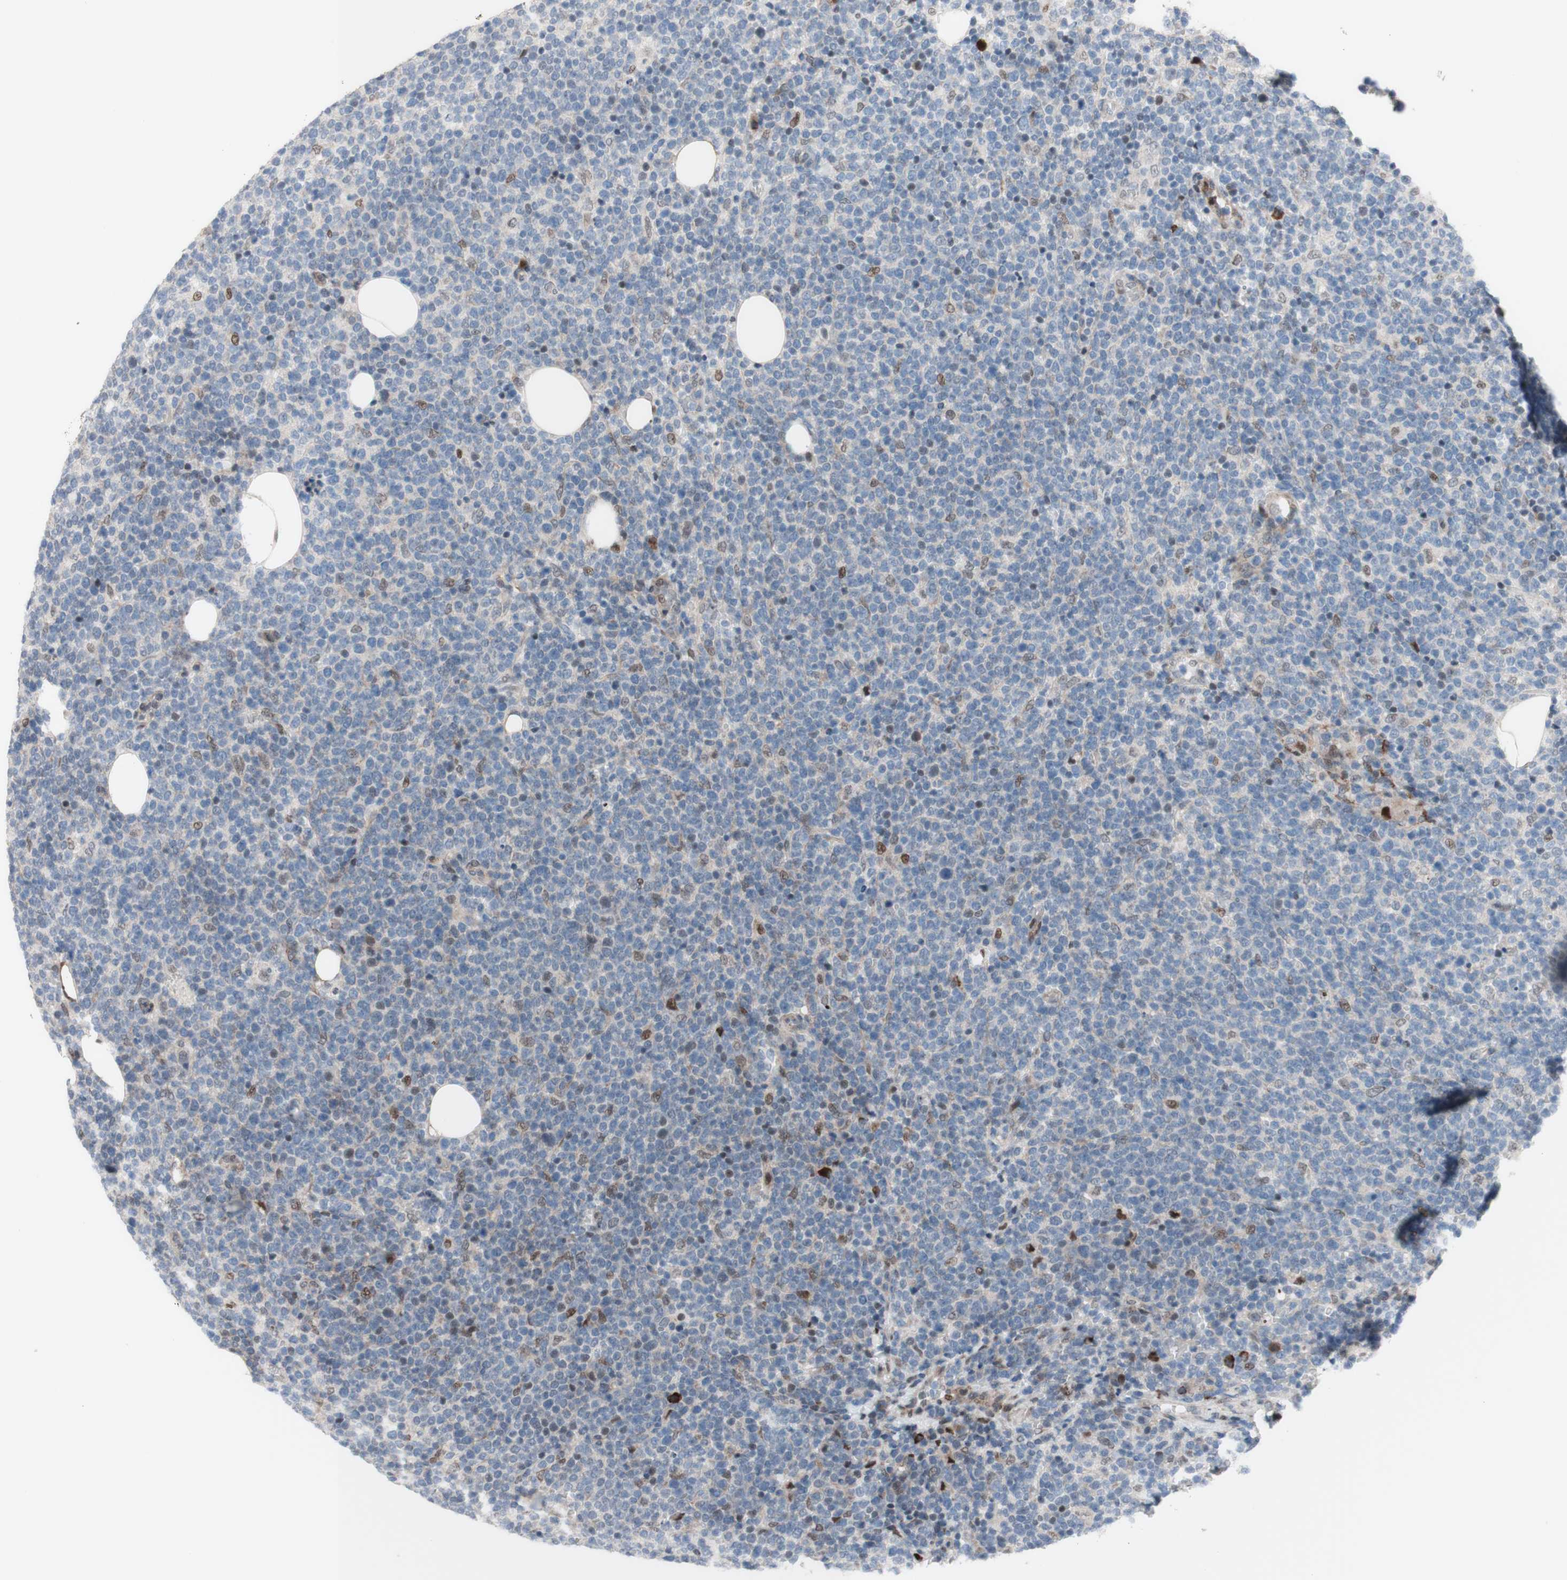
{"staining": {"intensity": "weak", "quantity": "<25%", "location": "nuclear"}, "tissue": "lymphoma", "cell_type": "Tumor cells", "image_type": "cancer", "snomed": [{"axis": "morphology", "description": "Malignant lymphoma, non-Hodgkin's type, High grade"}, {"axis": "topography", "description": "Lymph node"}], "caption": "The image shows no significant positivity in tumor cells of lymphoma. (Brightfield microscopy of DAB (3,3'-diaminobenzidine) immunohistochemistry at high magnification).", "gene": "PHTF2", "patient": {"sex": "male", "age": 61}}